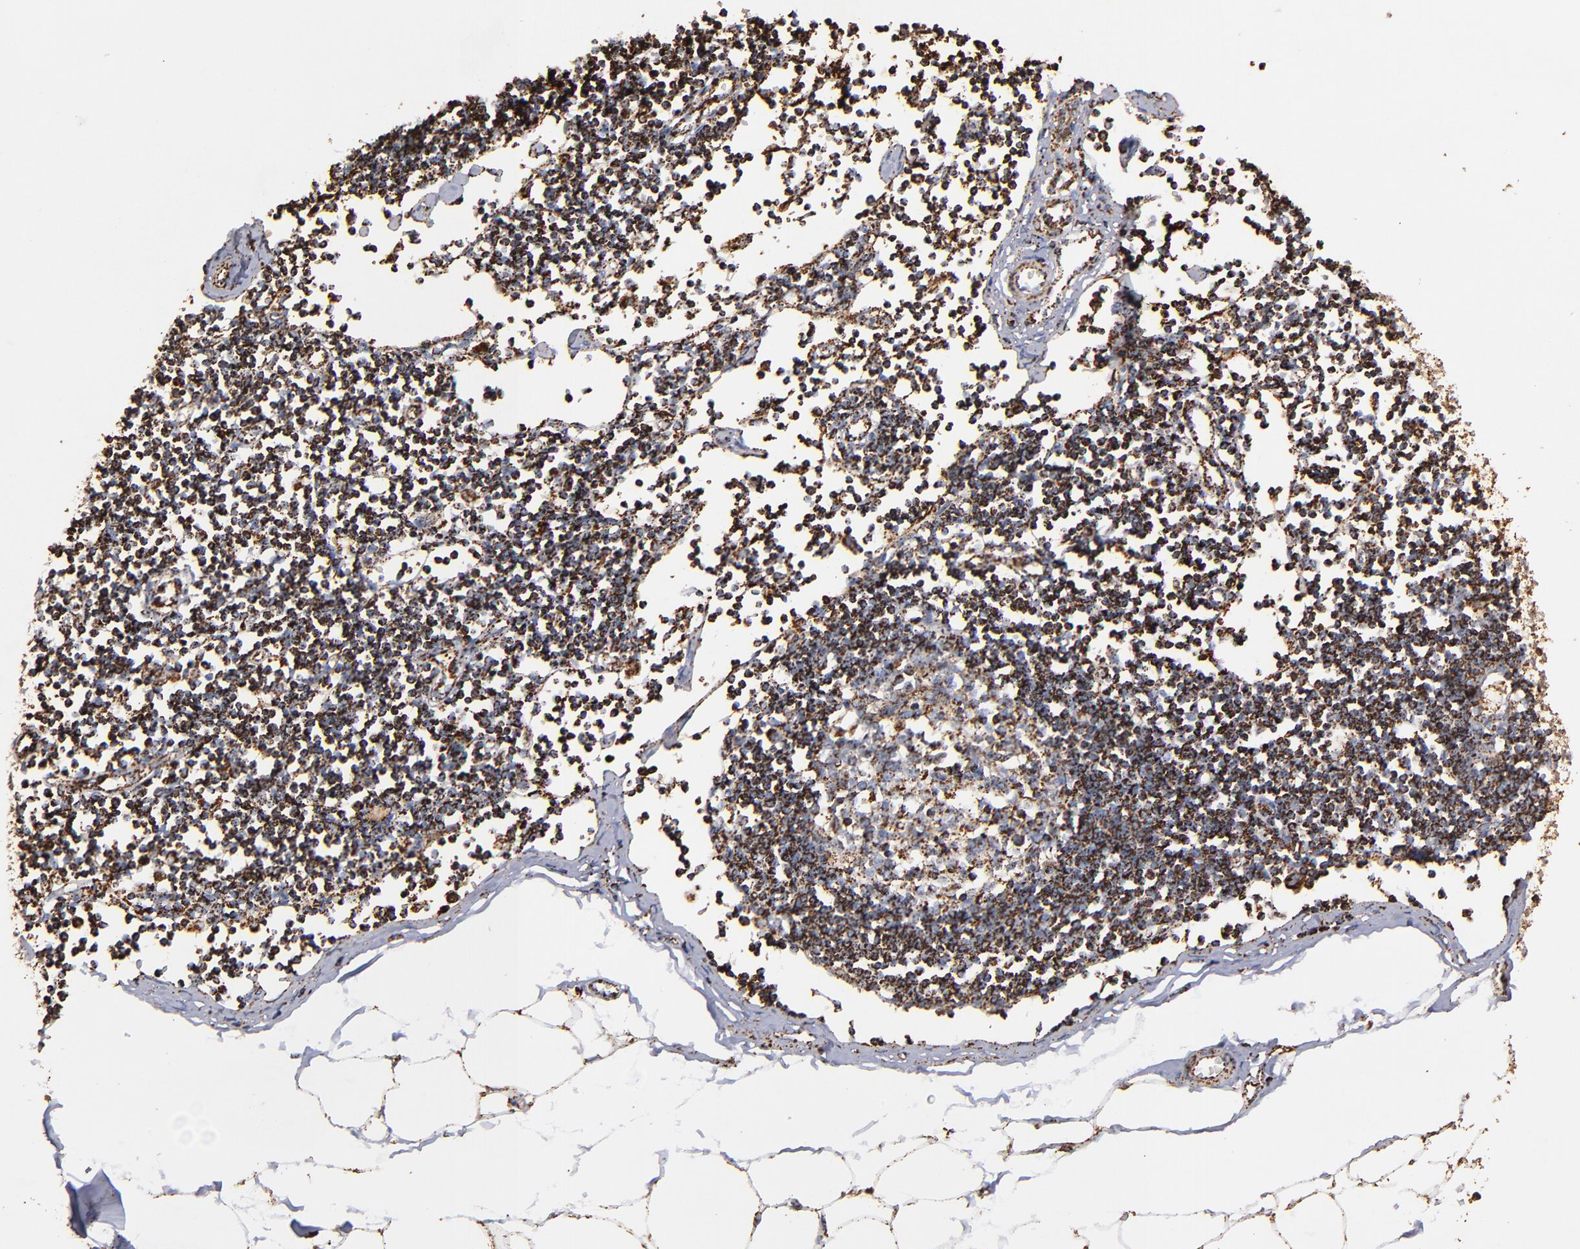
{"staining": {"intensity": "moderate", "quantity": ">75%", "location": "cytoplasmic/membranous"}, "tissue": "adipose tissue", "cell_type": "Adipocytes", "image_type": "normal", "snomed": [{"axis": "morphology", "description": "Normal tissue, NOS"}, {"axis": "morphology", "description": "Adenocarcinoma, NOS"}, {"axis": "topography", "description": "Colon"}, {"axis": "topography", "description": "Peripheral nerve tissue"}], "caption": "A histopathology image of adipose tissue stained for a protein reveals moderate cytoplasmic/membranous brown staining in adipocytes.", "gene": "SOD2", "patient": {"sex": "male", "age": 14}}